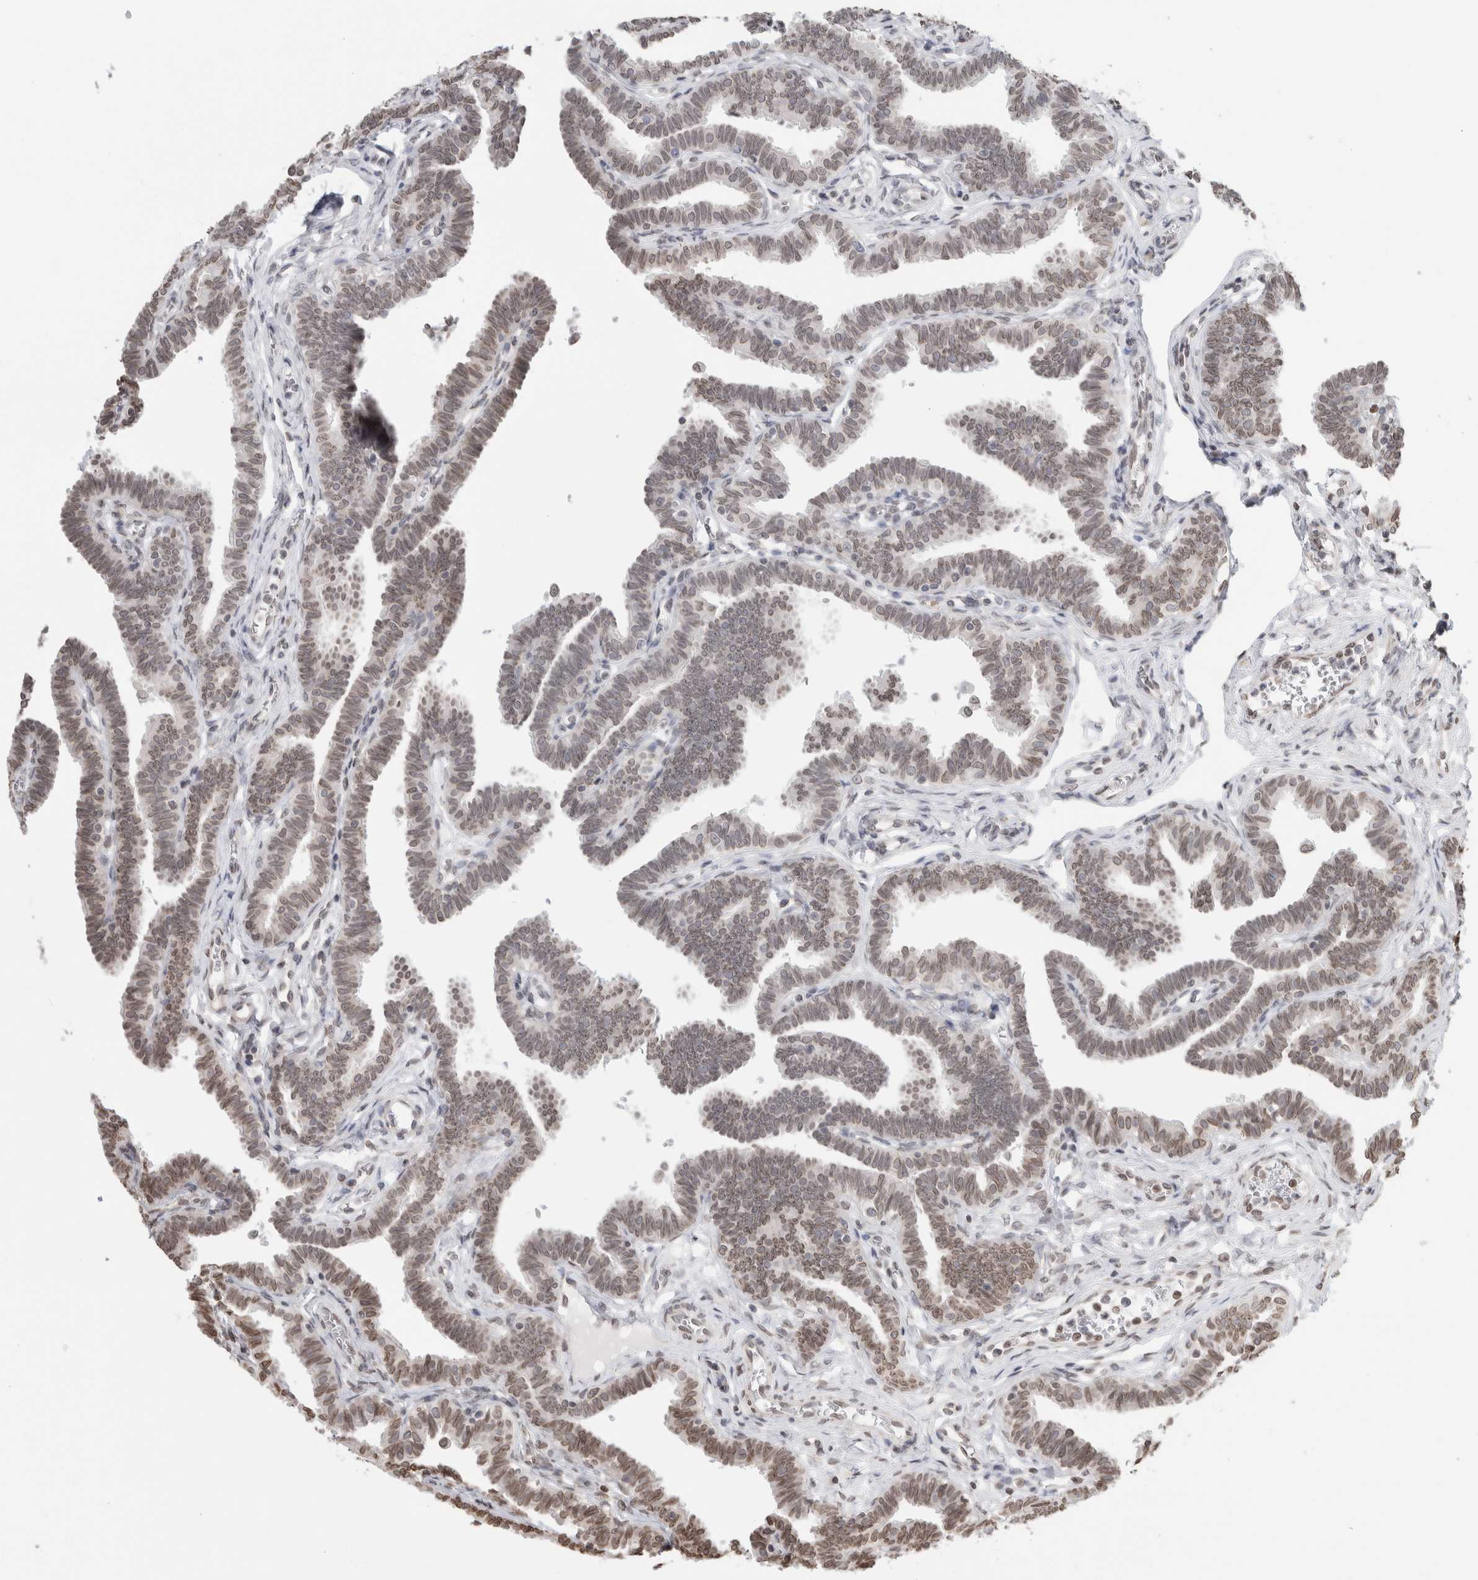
{"staining": {"intensity": "moderate", "quantity": ">75%", "location": "nuclear"}, "tissue": "fallopian tube", "cell_type": "Glandular cells", "image_type": "normal", "snomed": [{"axis": "morphology", "description": "Normal tissue, NOS"}, {"axis": "topography", "description": "Fallopian tube"}, {"axis": "topography", "description": "Ovary"}], "caption": "Unremarkable fallopian tube was stained to show a protein in brown. There is medium levels of moderate nuclear expression in approximately >75% of glandular cells.", "gene": "RBMX2", "patient": {"sex": "female", "age": 23}}